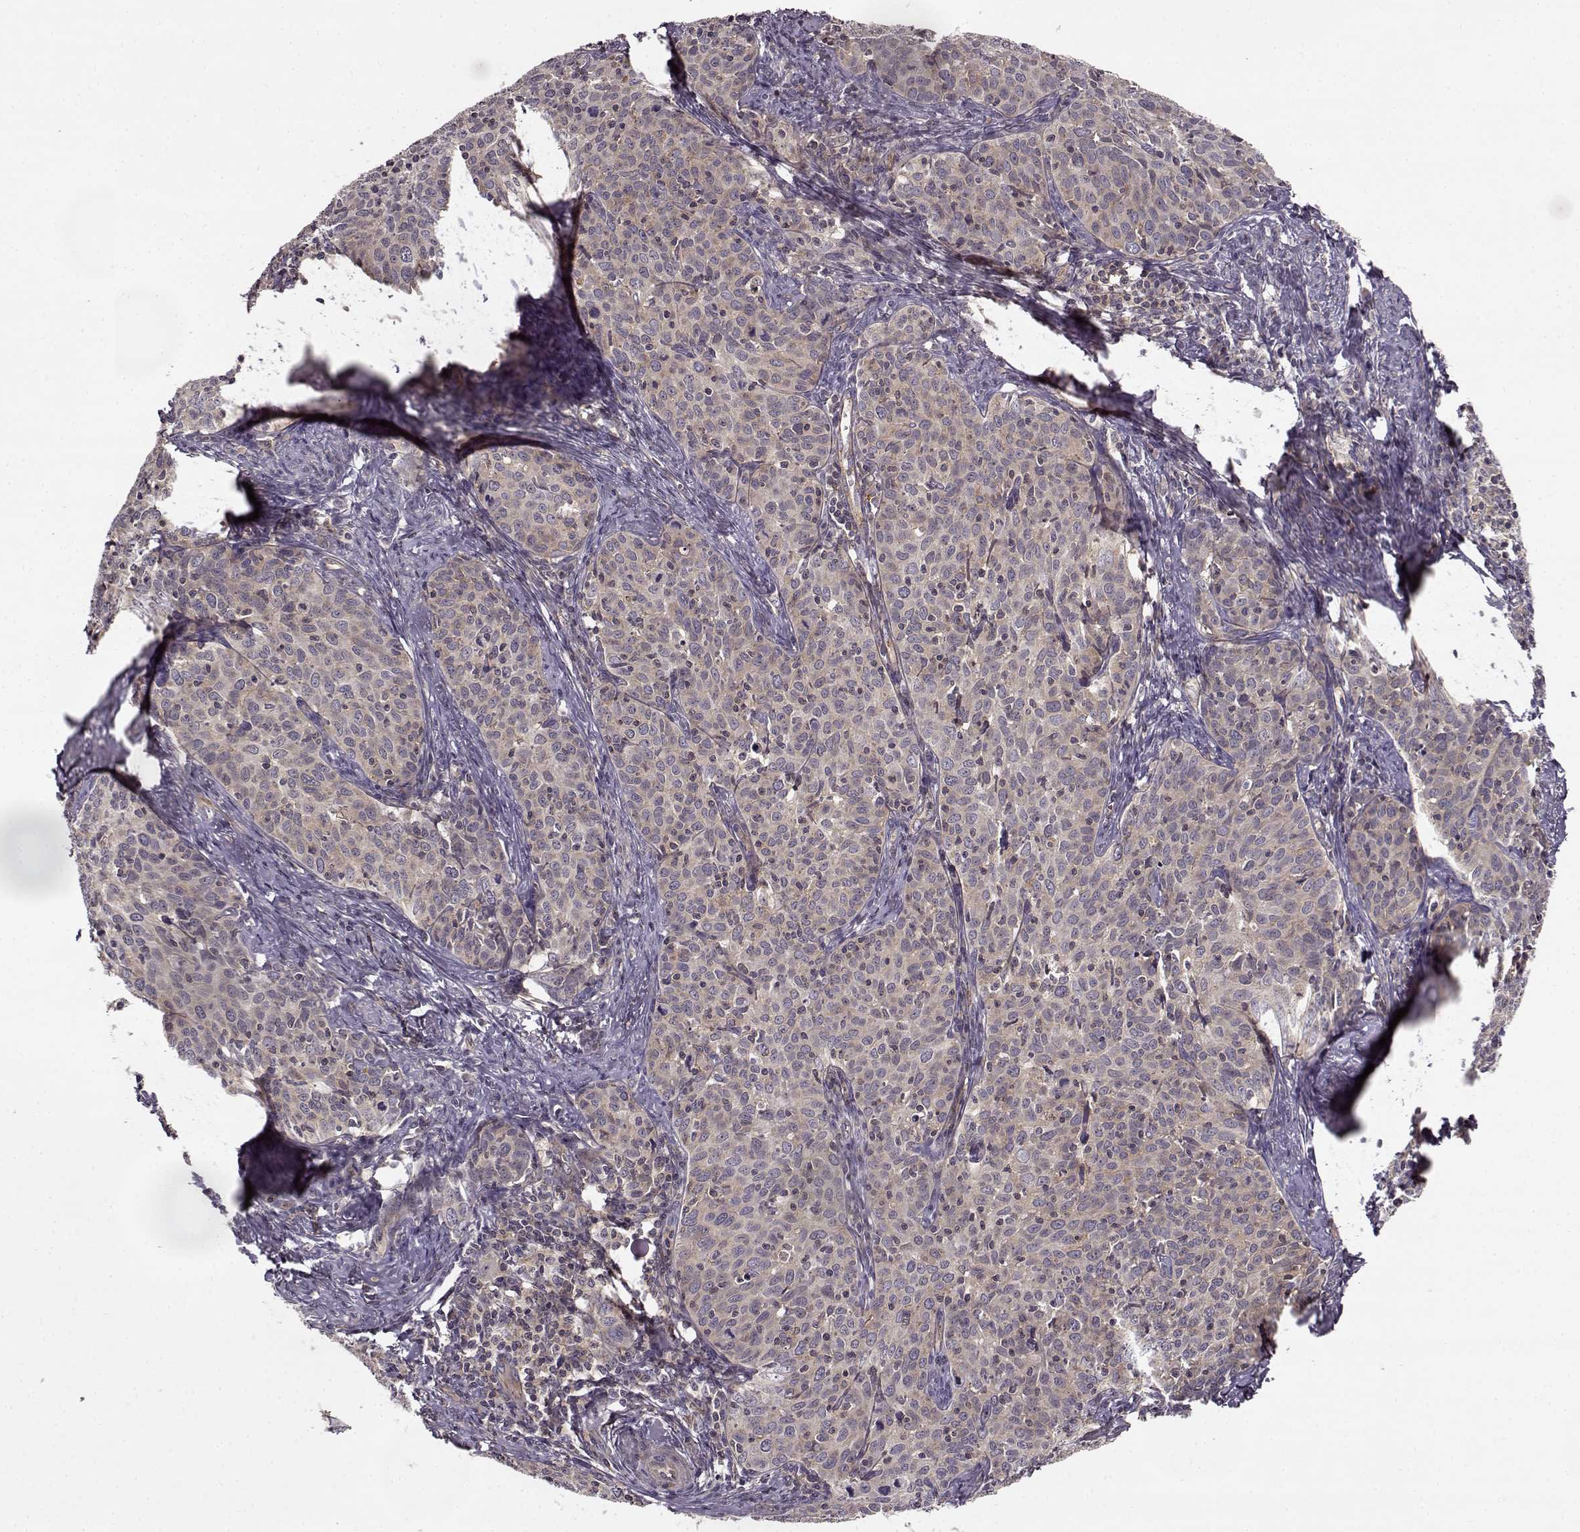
{"staining": {"intensity": "weak", "quantity": "25%-75%", "location": "cytoplasmic/membranous"}, "tissue": "cervical cancer", "cell_type": "Tumor cells", "image_type": "cancer", "snomed": [{"axis": "morphology", "description": "Squamous cell carcinoma, NOS"}, {"axis": "topography", "description": "Cervix"}], "caption": "A high-resolution histopathology image shows IHC staining of cervical cancer, which reveals weak cytoplasmic/membranous expression in approximately 25%-75% of tumor cells.", "gene": "IFRD2", "patient": {"sex": "female", "age": 62}}